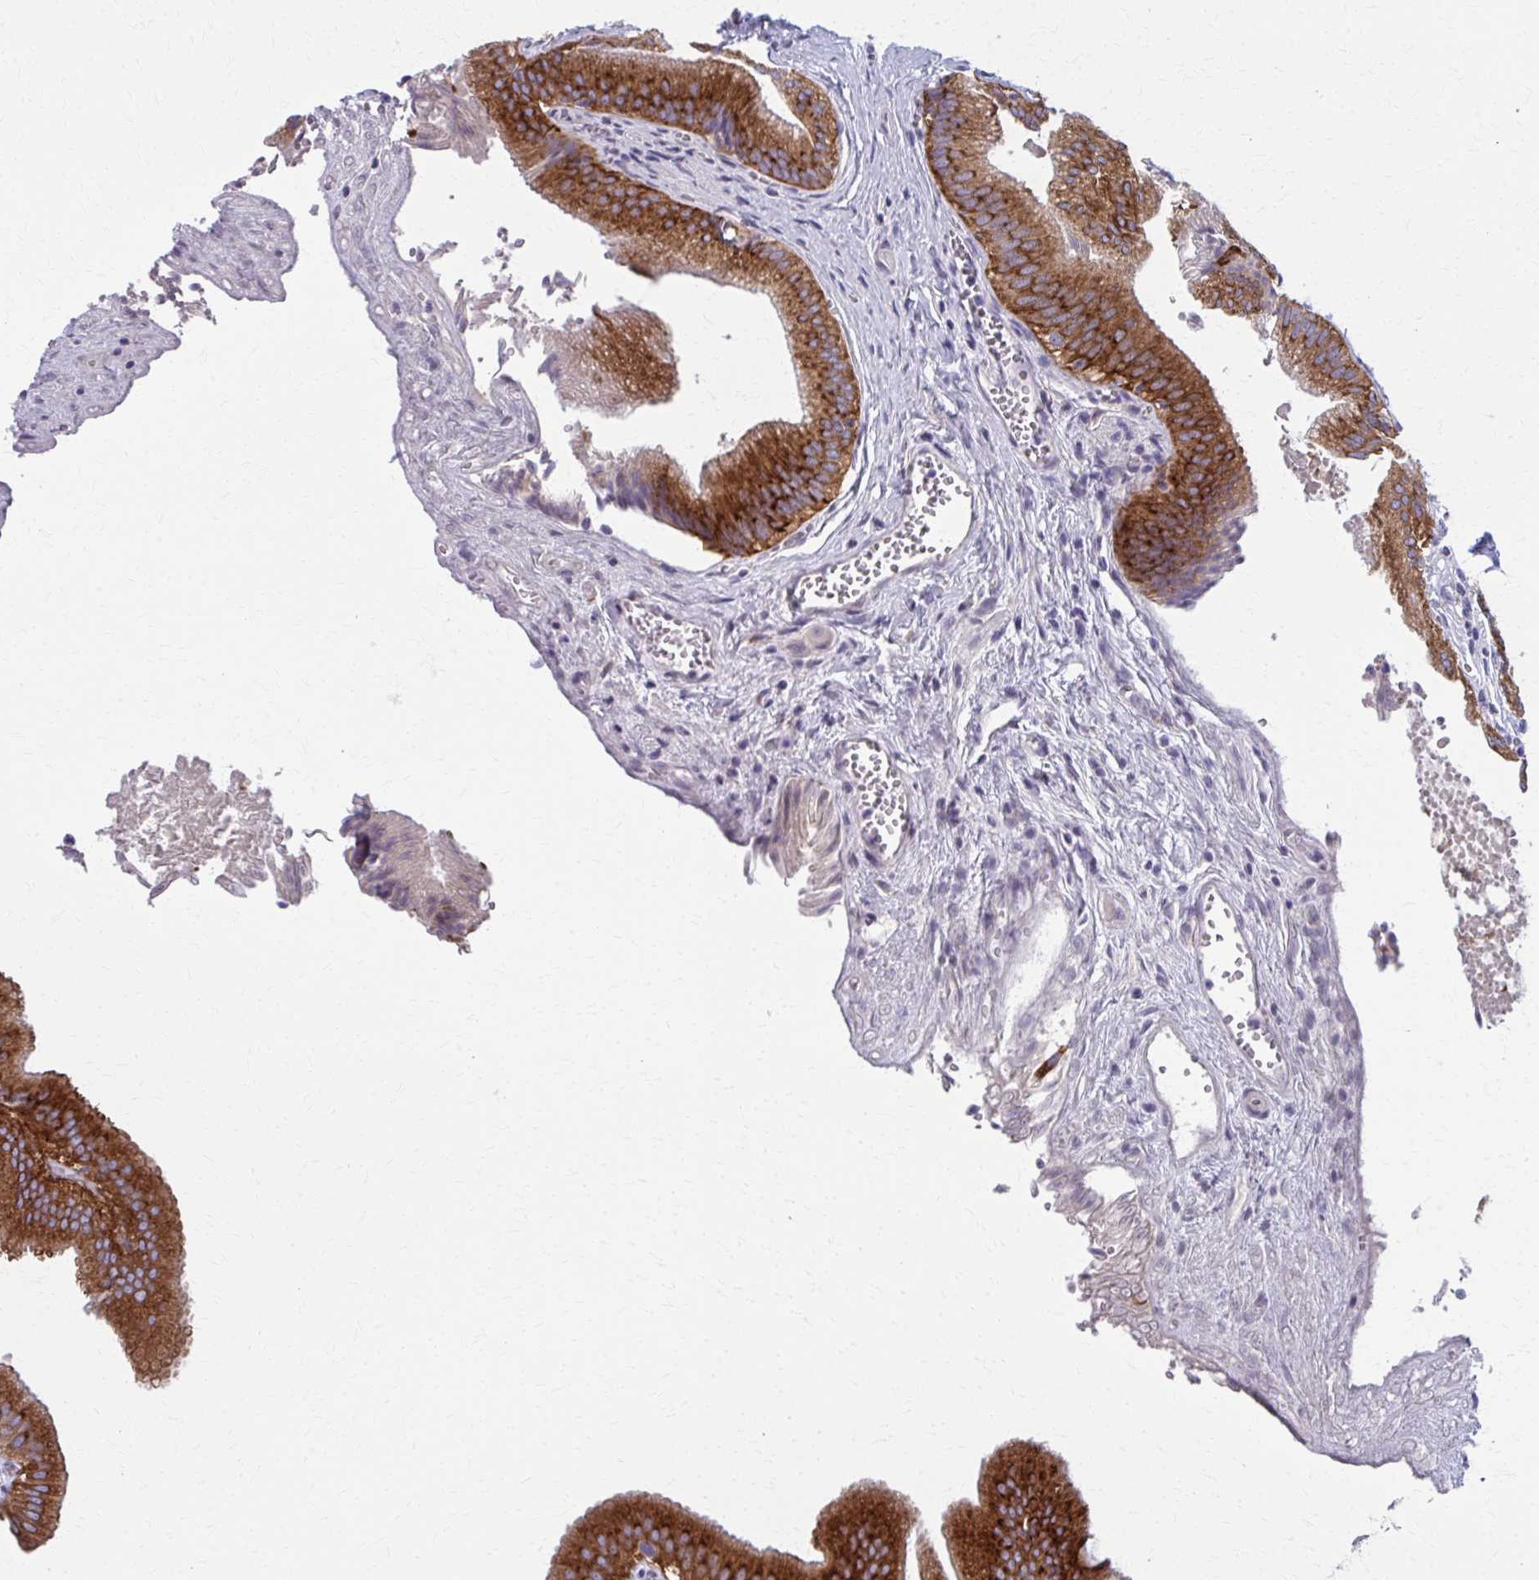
{"staining": {"intensity": "strong", "quantity": ">75%", "location": "cytoplasmic/membranous"}, "tissue": "gallbladder", "cell_type": "Glandular cells", "image_type": "normal", "snomed": [{"axis": "morphology", "description": "Normal tissue, NOS"}, {"axis": "topography", "description": "Gallbladder"}], "caption": "This is an image of immunohistochemistry staining of unremarkable gallbladder, which shows strong staining in the cytoplasmic/membranous of glandular cells.", "gene": "SPATS2L", "patient": {"sex": "male", "age": 17}}